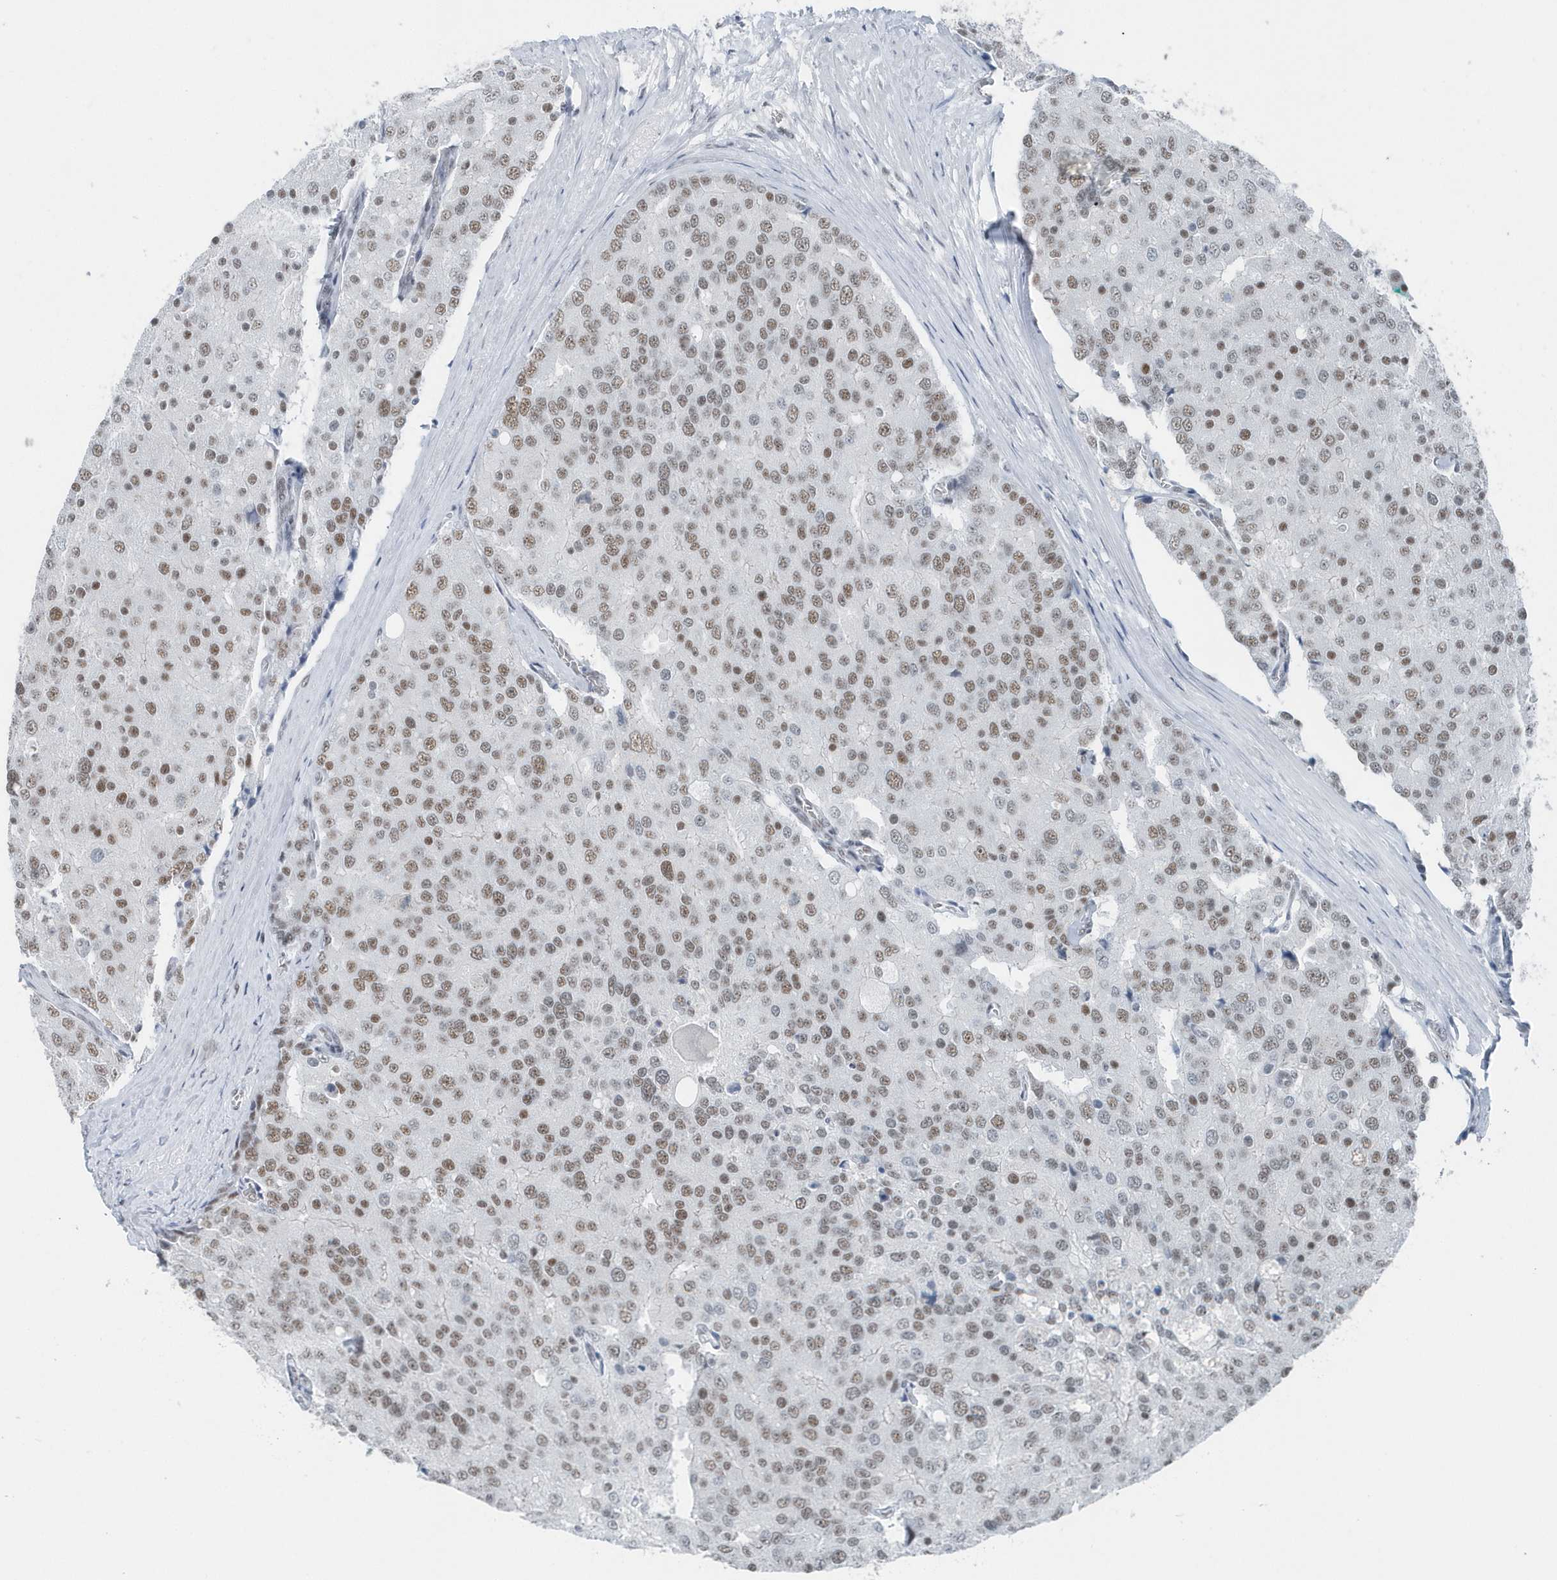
{"staining": {"intensity": "moderate", "quantity": "25%-75%", "location": "nuclear"}, "tissue": "prostate cancer", "cell_type": "Tumor cells", "image_type": "cancer", "snomed": [{"axis": "morphology", "description": "Adenocarcinoma, High grade"}, {"axis": "topography", "description": "Prostate"}], "caption": "Approximately 25%-75% of tumor cells in prostate cancer demonstrate moderate nuclear protein positivity as visualized by brown immunohistochemical staining.", "gene": "FIP1L1", "patient": {"sex": "male", "age": 50}}